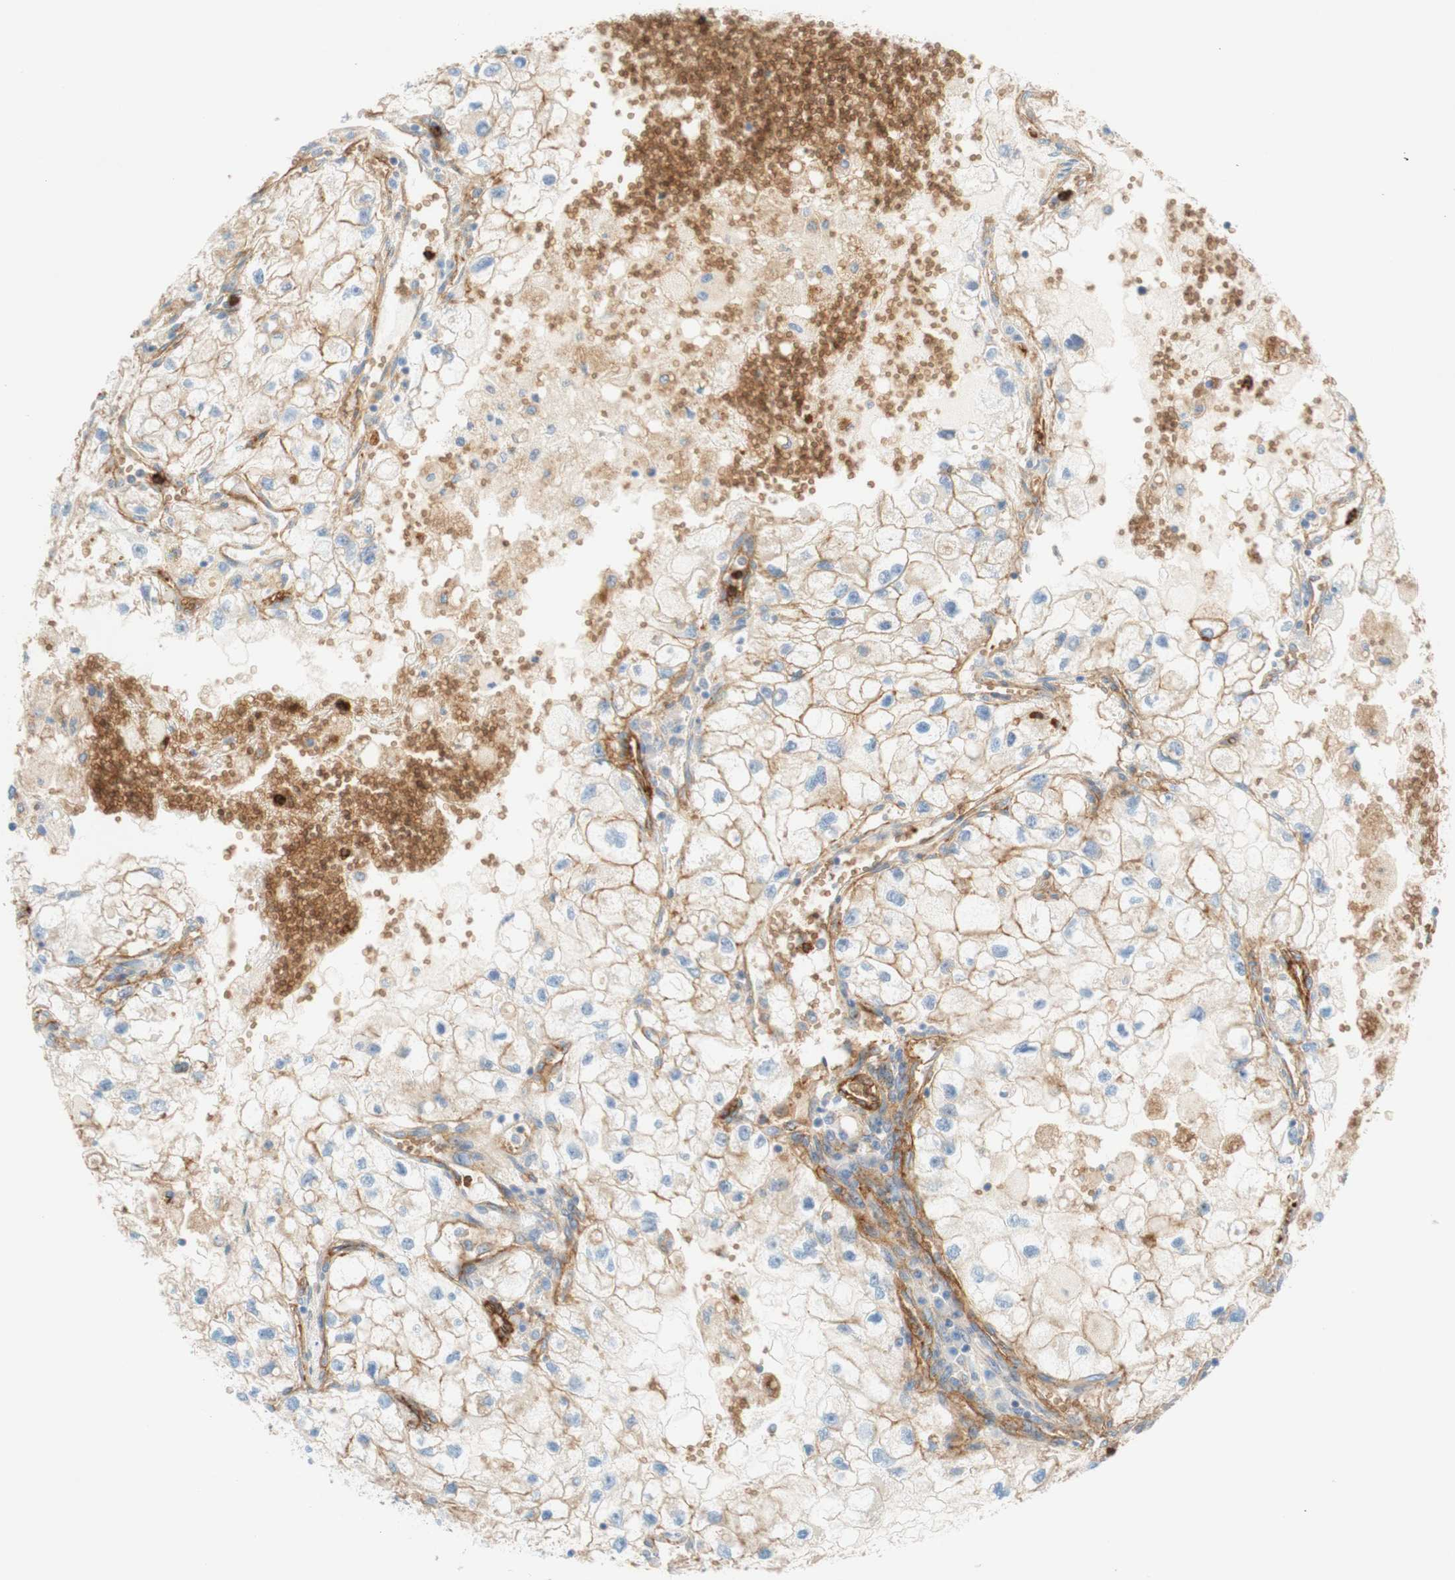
{"staining": {"intensity": "weak", "quantity": "25%-75%", "location": "cytoplasmic/membranous"}, "tissue": "renal cancer", "cell_type": "Tumor cells", "image_type": "cancer", "snomed": [{"axis": "morphology", "description": "Adenocarcinoma, NOS"}, {"axis": "topography", "description": "Kidney"}], "caption": "IHC (DAB) staining of adenocarcinoma (renal) reveals weak cytoplasmic/membranous protein expression in approximately 25%-75% of tumor cells.", "gene": "STOM", "patient": {"sex": "female", "age": 70}}